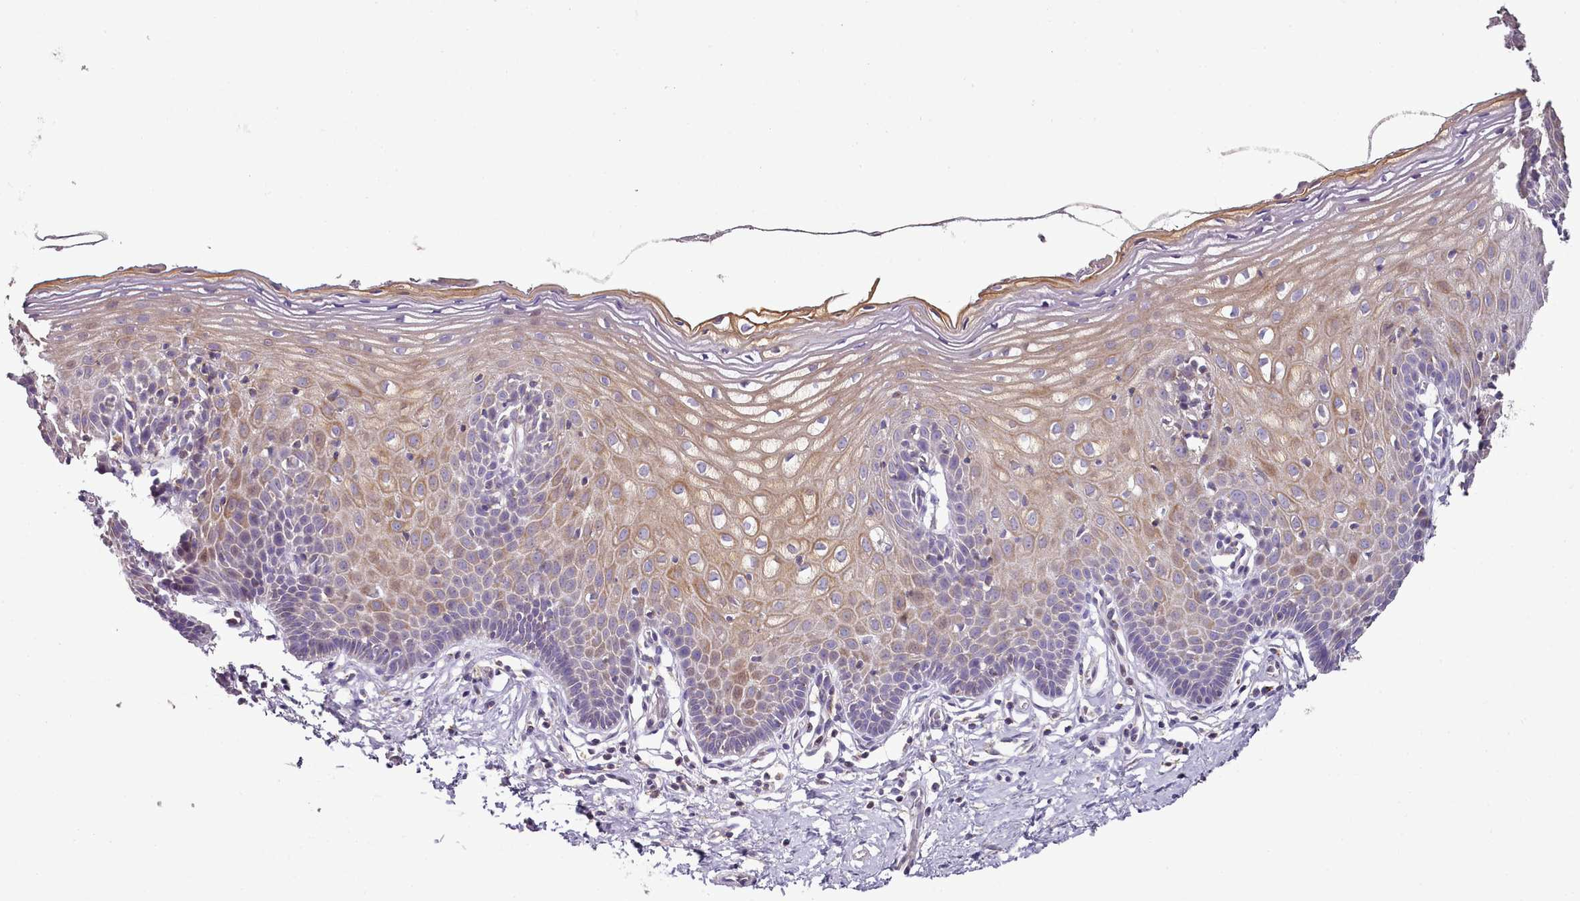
{"staining": {"intensity": "negative", "quantity": "none", "location": "none"}, "tissue": "cervix", "cell_type": "Glandular cells", "image_type": "normal", "snomed": [{"axis": "morphology", "description": "Normal tissue, NOS"}, {"axis": "topography", "description": "Cervix"}], "caption": "A histopathology image of cervix stained for a protein shows no brown staining in glandular cells. (Brightfield microscopy of DAB (3,3'-diaminobenzidine) immunohistochemistry at high magnification).", "gene": "ACSS1", "patient": {"sex": "female", "age": 36}}